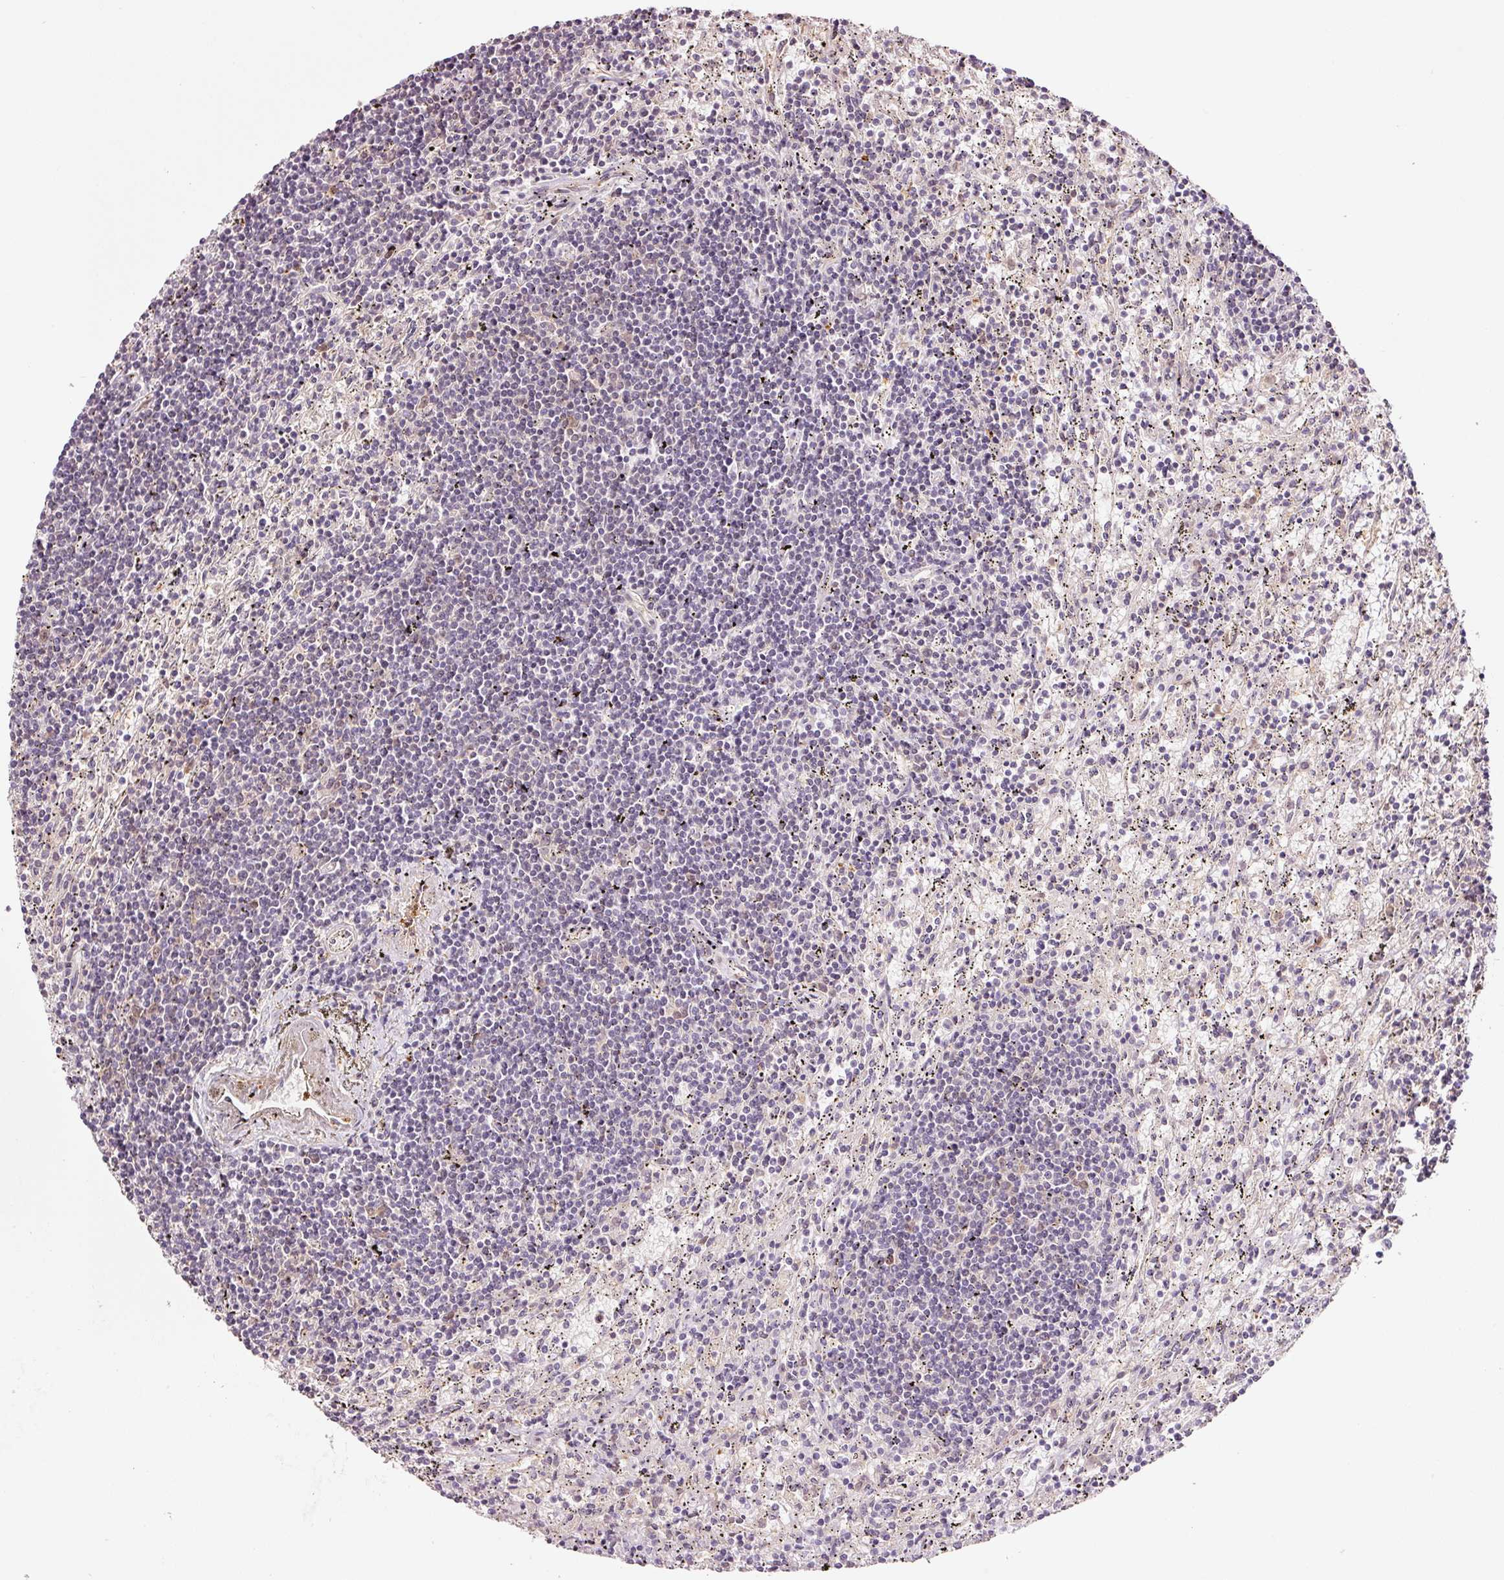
{"staining": {"intensity": "negative", "quantity": "none", "location": "none"}, "tissue": "lymphoma", "cell_type": "Tumor cells", "image_type": "cancer", "snomed": [{"axis": "morphology", "description": "Malignant lymphoma, non-Hodgkin's type, Low grade"}, {"axis": "topography", "description": "Spleen"}], "caption": "A high-resolution image shows immunohistochemistry (IHC) staining of malignant lymphoma, non-Hodgkin's type (low-grade), which shows no significant expression in tumor cells. The staining is performed using DAB brown chromogen with nuclei counter-stained in using hematoxylin.", "gene": "FBXL14", "patient": {"sex": "male", "age": 76}}